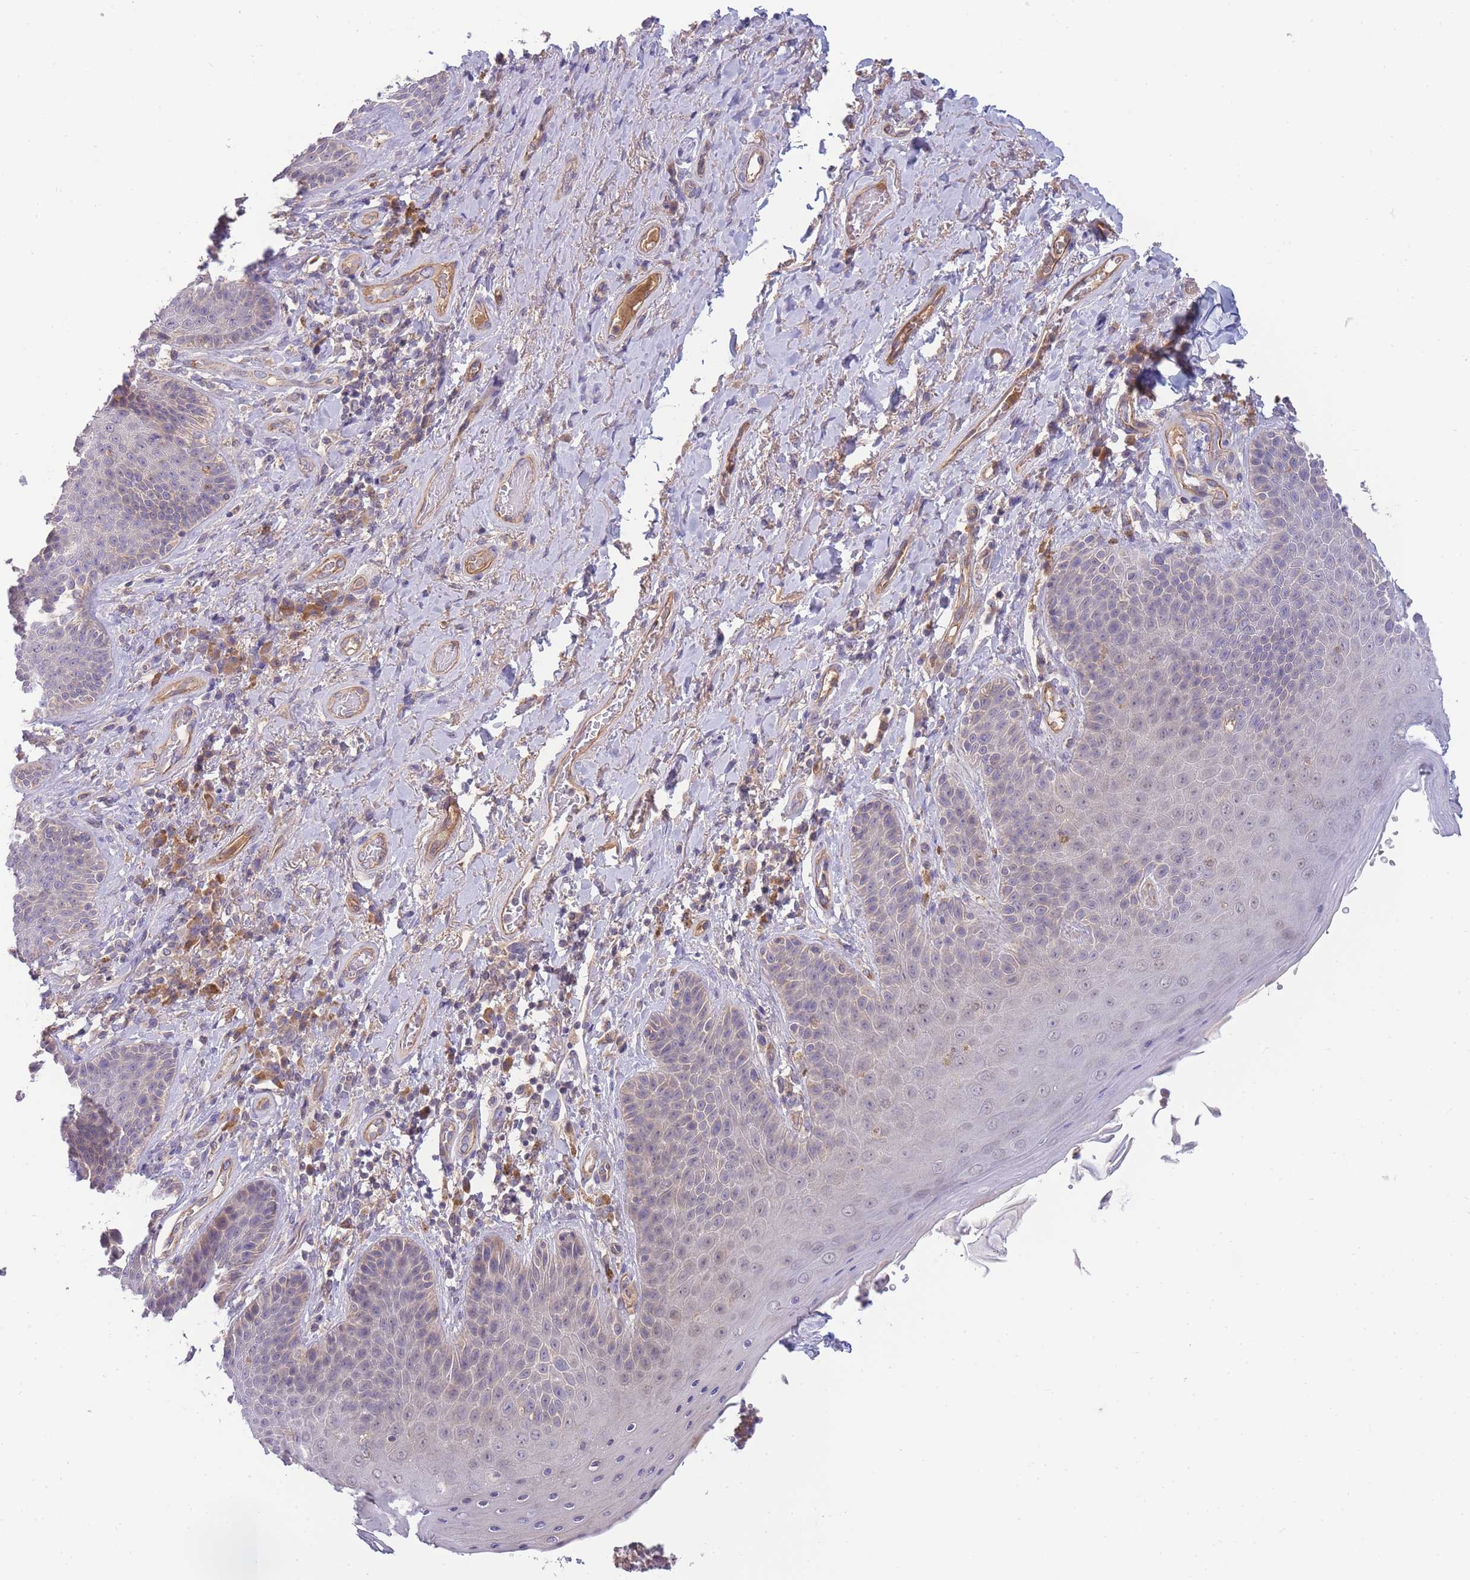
{"staining": {"intensity": "moderate", "quantity": "<25%", "location": "cytoplasmic/membranous"}, "tissue": "skin", "cell_type": "Epidermal cells", "image_type": "normal", "snomed": [{"axis": "morphology", "description": "Normal tissue, NOS"}, {"axis": "topography", "description": "Anal"}], "caption": "Human skin stained with a brown dye exhibits moderate cytoplasmic/membranous positive staining in about <25% of epidermal cells.", "gene": "NDUFAF5", "patient": {"sex": "female", "age": 89}}